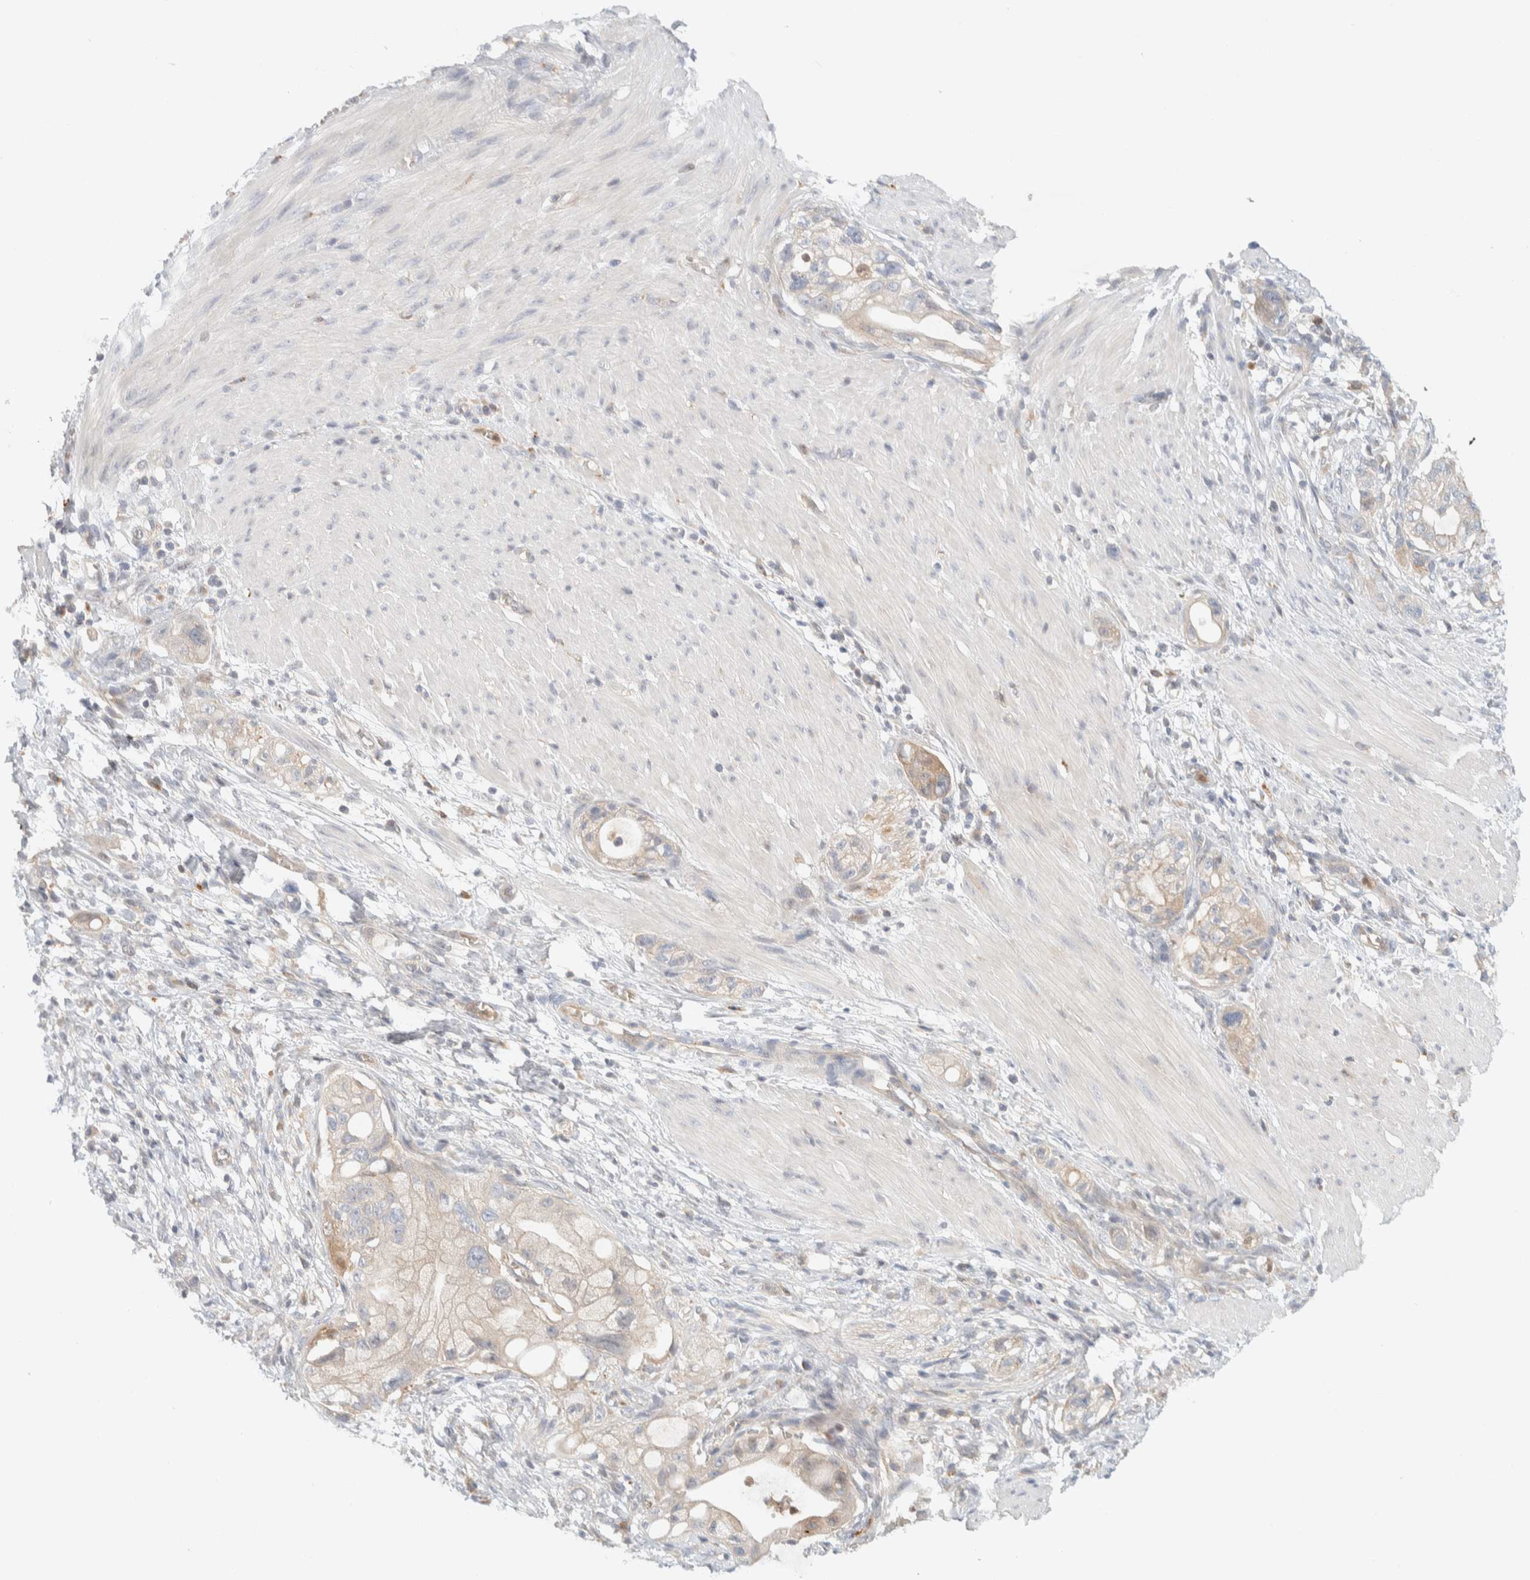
{"staining": {"intensity": "weak", "quantity": ">75%", "location": "cytoplasmic/membranous"}, "tissue": "stomach cancer", "cell_type": "Tumor cells", "image_type": "cancer", "snomed": [{"axis": "morphology", "description": "Adenocarcinoma, NOS"}, {"axis": "topography", "description": "Stomach"}, {"axis": "topography", "description": "Stomach, lower"}], "caption": "Immunohistochemical staining of human stomach cancer (adenocarcinoma) exhibits weak cytoplasmic/membranous protein staining in about >75% of tumor cells. The staining is performed using DAB (3,3'-diaminobenzidine) brown chromogen to label protein expression. The nuclei are counter-stained blue using hematoxylin.", "gene": "GCLM", "patient": {"sex": "female", "age": 48}}